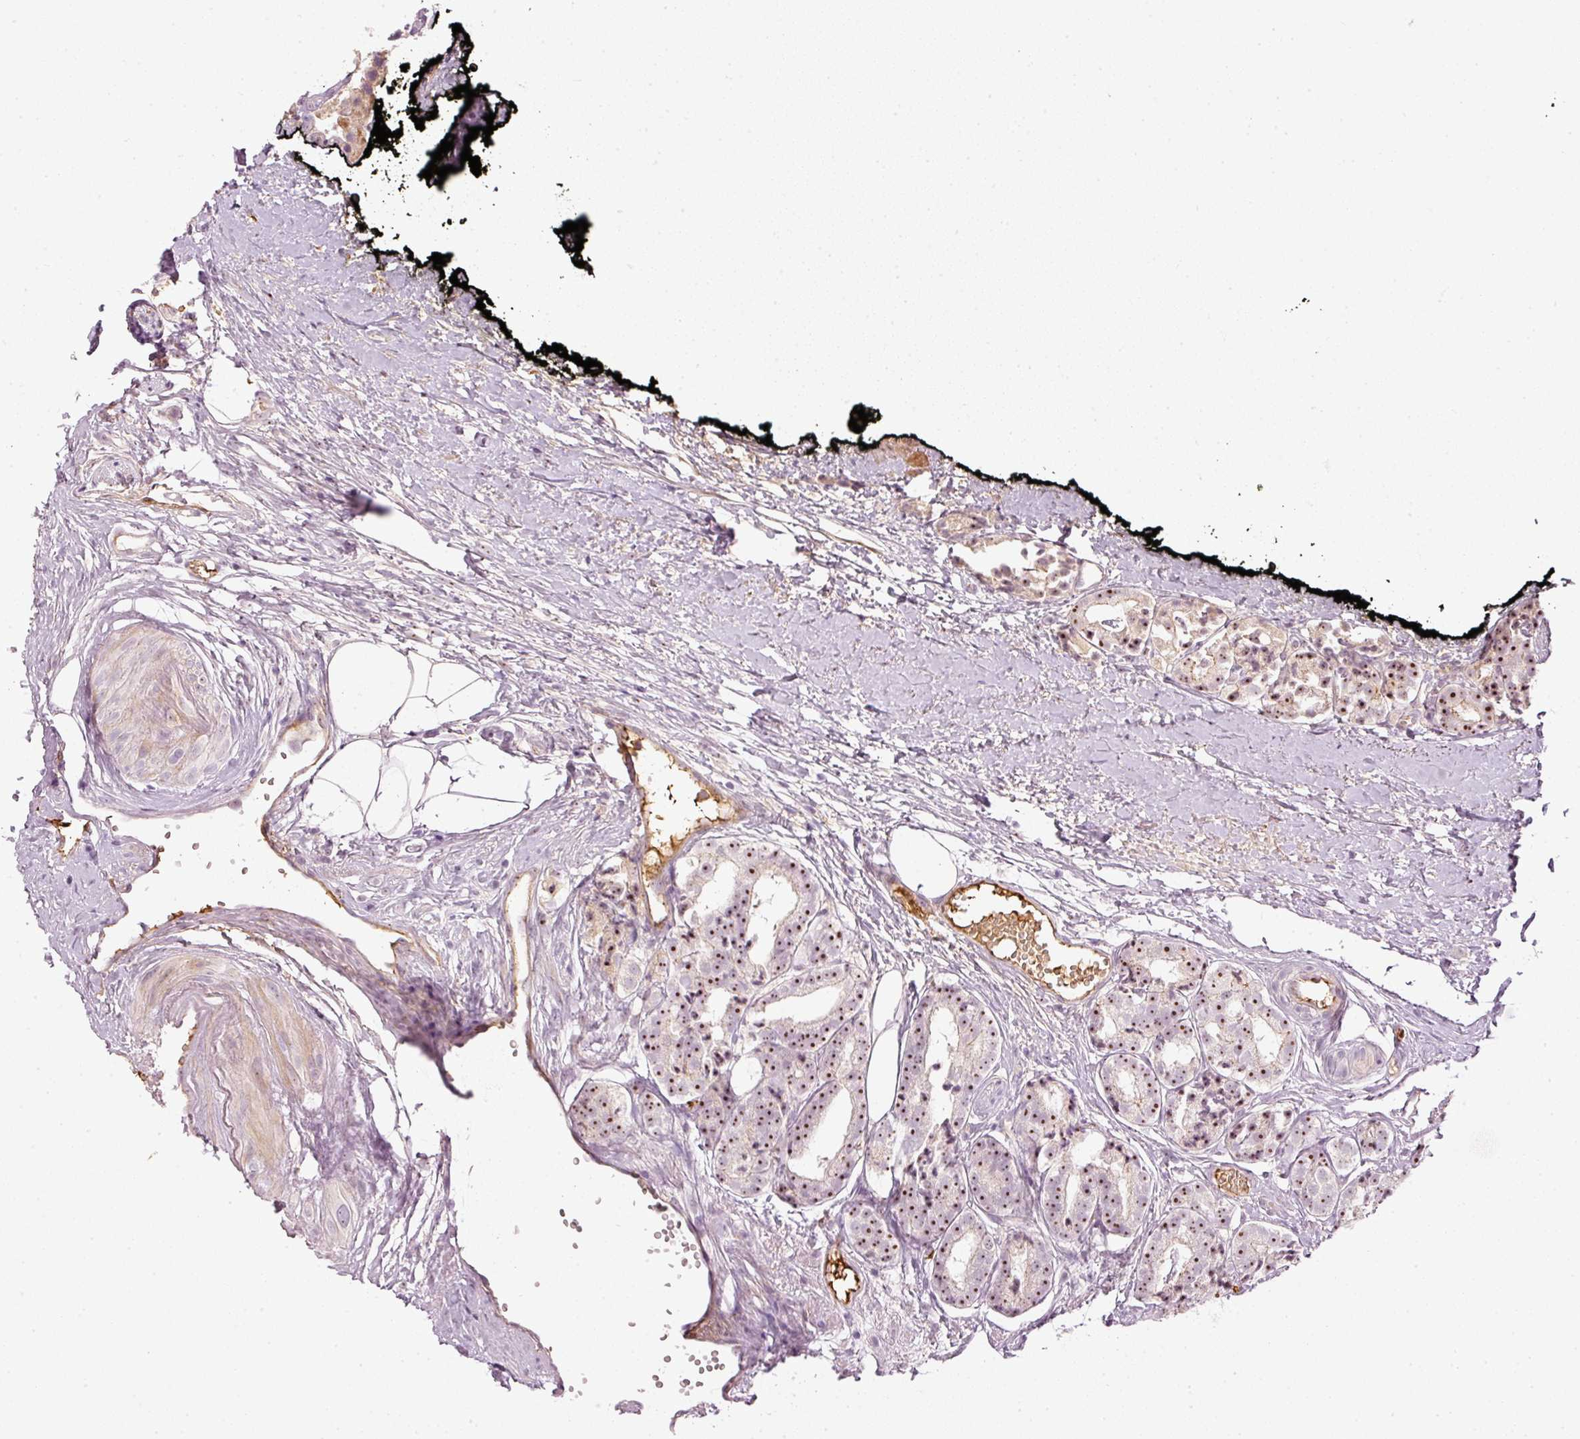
{"staining": {"intensity": "moderate", "quantity": ">75%", "location": "nuclear"}, "tissue": "prostate cancer", "cell_type": "Tumor cells", "image_type": "cancer", "snomed": [{"axis": "morphology", "description": "Adenocarcinoma, High grade"}, {"axis": "topography", "description": "Prostate"}], "caption": "A medium amount of moderate nuclear positivity is present in about >75% of tumor cells in adenocarcinoma (high-grade) (prostate) tissue.", "gene": "VCAM1", "patient": {"sex": "male", "age": 71}}